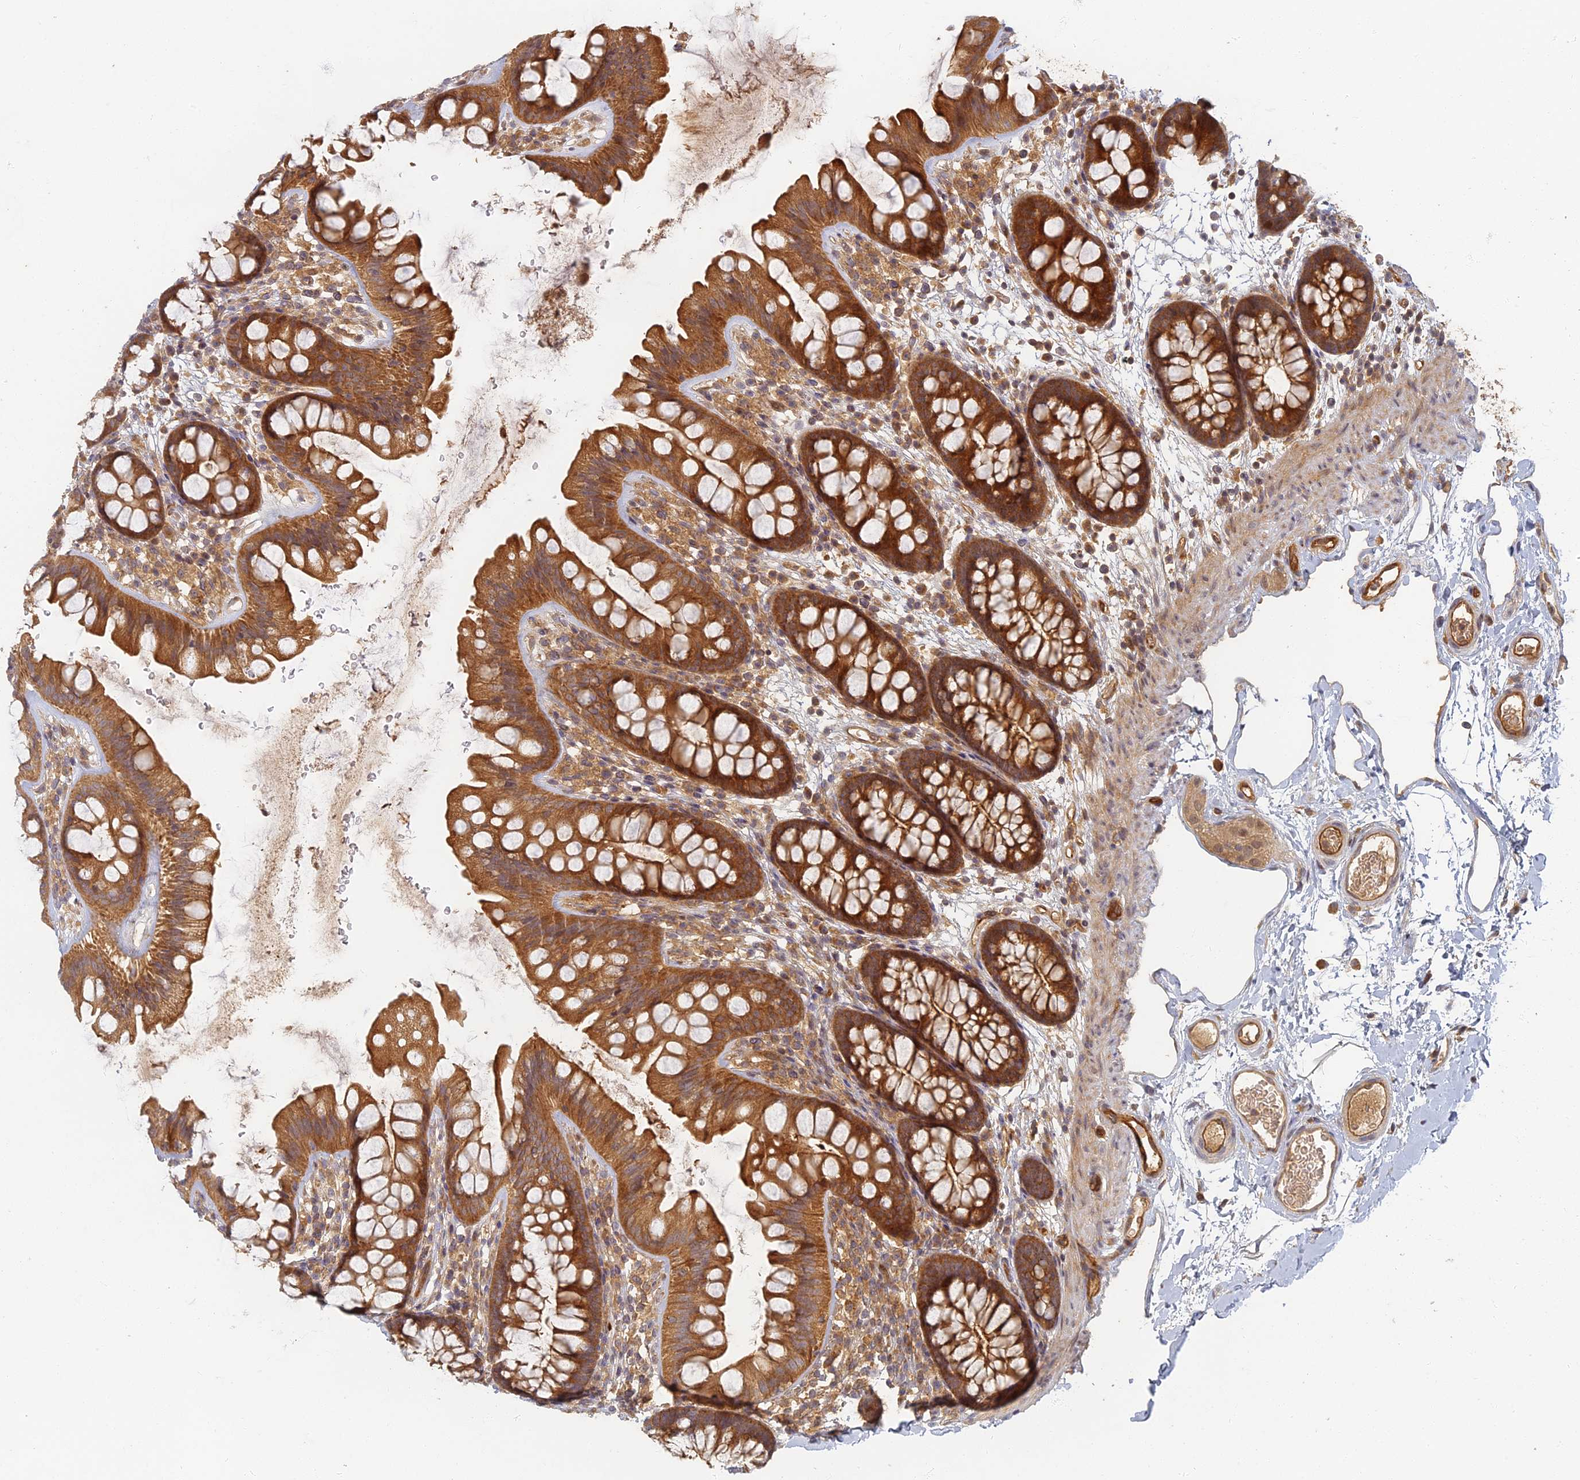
{"staining": {"intensity": "moderate", "quantity": ">75%", "location": "cytoplasmic/membranous"}, "tissue": "colon", "cell_type": "Endothelial cells", "image_type": "normal", "snomed": [{"axis": "morphology", "description": "Normal tissue, NOS"}, {"axis": "topography", "description": "Colon"}], "caption": "Moderate cytoplasmic/membranous positivity is seen in about >75% of endothelial cells in unremarkable colon.", "gene": "INO80D", "patient": {"sex": "female", "age": 62}}